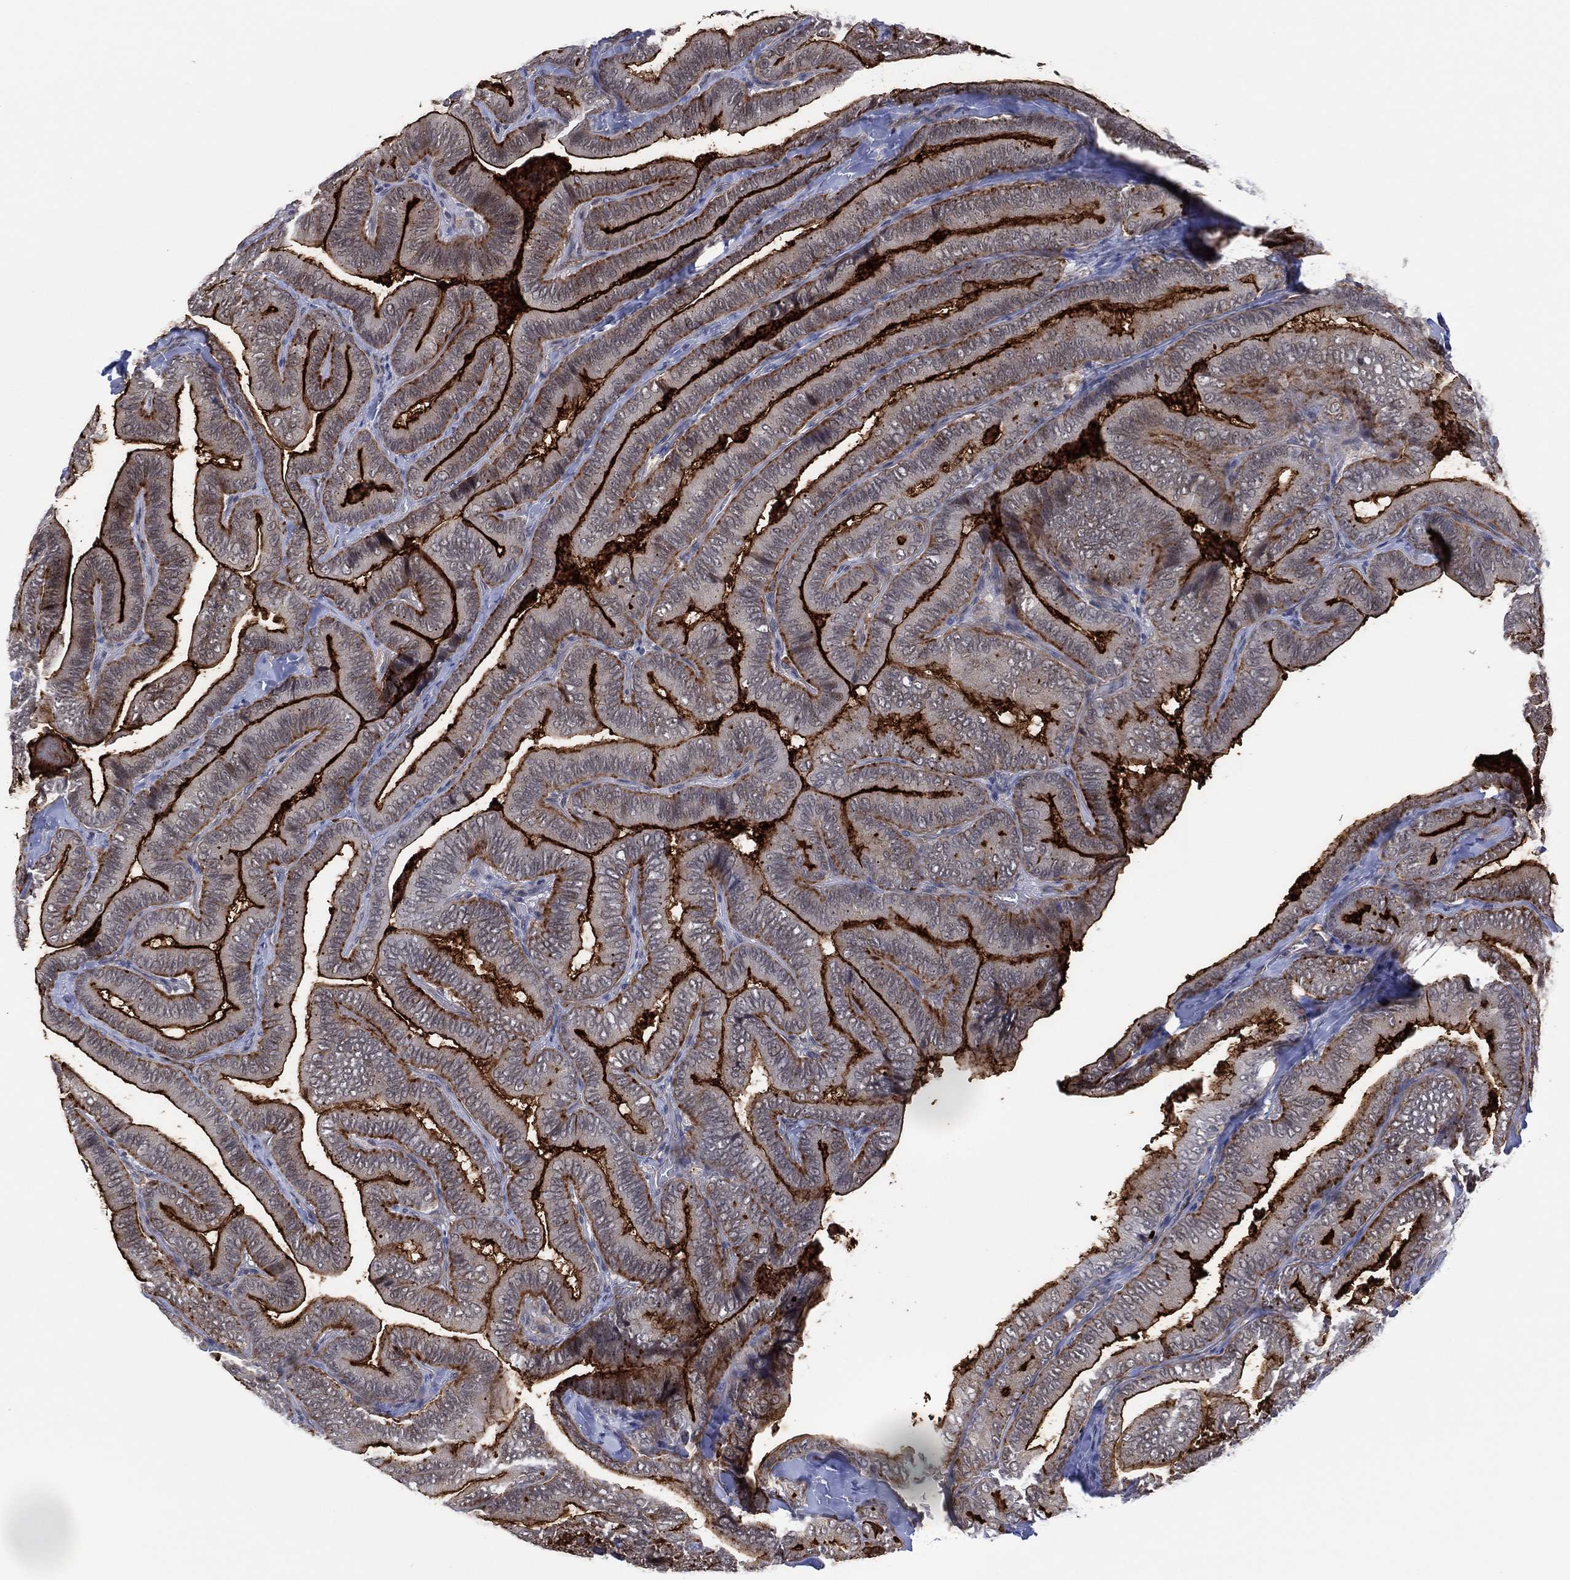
{"staining": {"intensity": "strong", "quantity": "25%-75%", "location": "cytoplasmic/membranous"}, "tissue": "thyroid cancer", "cell_type": "Tumor cells", "image_type": "cancer", "snomed": [{"axis": "morphology", "description": "Papillary adenocarcinoma, NOS"}, {"axis": "topography", "description": "Thyroid gland"}], "caption": "Strong cytoplasmic/membranous expression for a protein is present in approximately 25%-75% of tumor cells of thyroid papillary adenocarcinoma using immunohistochemistry.", "gene": "DPP4", "patient": {"sex": "male", "age": 61}}